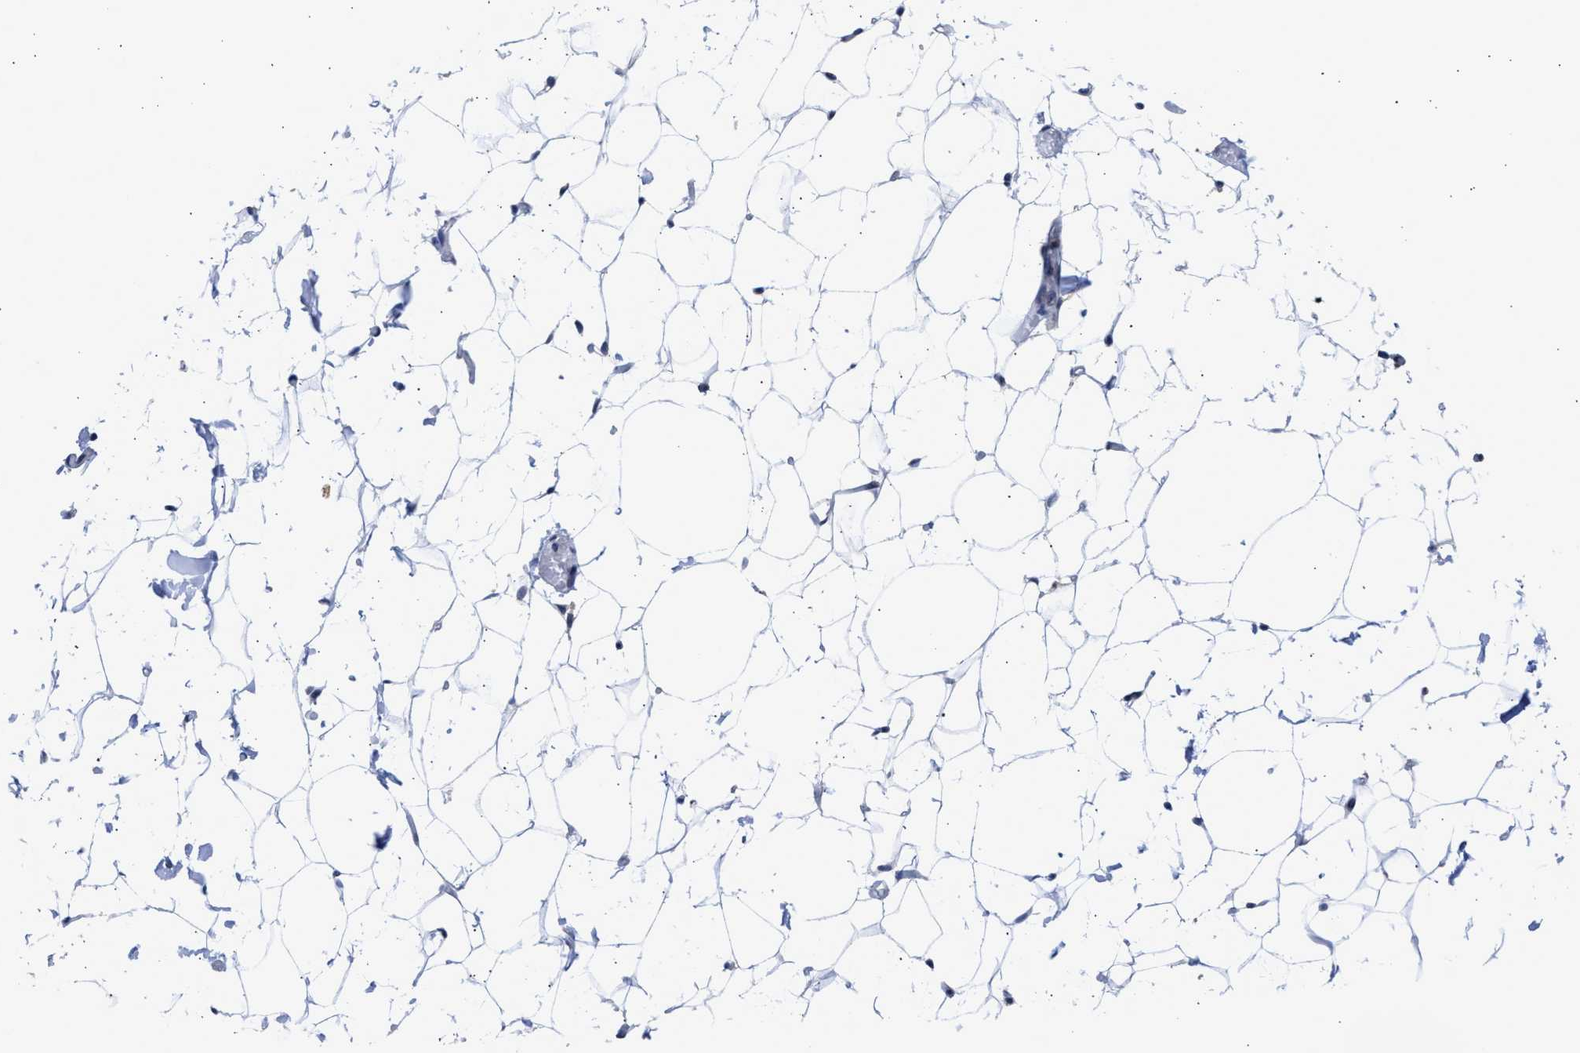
{"staining": {"intensity": "negative", "quantity": "none", "location": "none"}, "tissue": "adipose tissue", "cell_type": "Adipocytes", "image_type": "normal", "snomed": [{"axis": "morphology", "description": "Normal tissue, NOS"}, {"axis": "topography", "description": "Breast"}, {"axis": "topography", "description": "Soft tissue"}], "caption": "Immunohistochemistry histopathology image of benign adipose tissue: adipose tissue stained with DAB (3,3'-diaminobenzidine) shows no significant protein staining in adipocytes.", "gene": "NUP35", "patient": {"sex": "female", "age": 75}}